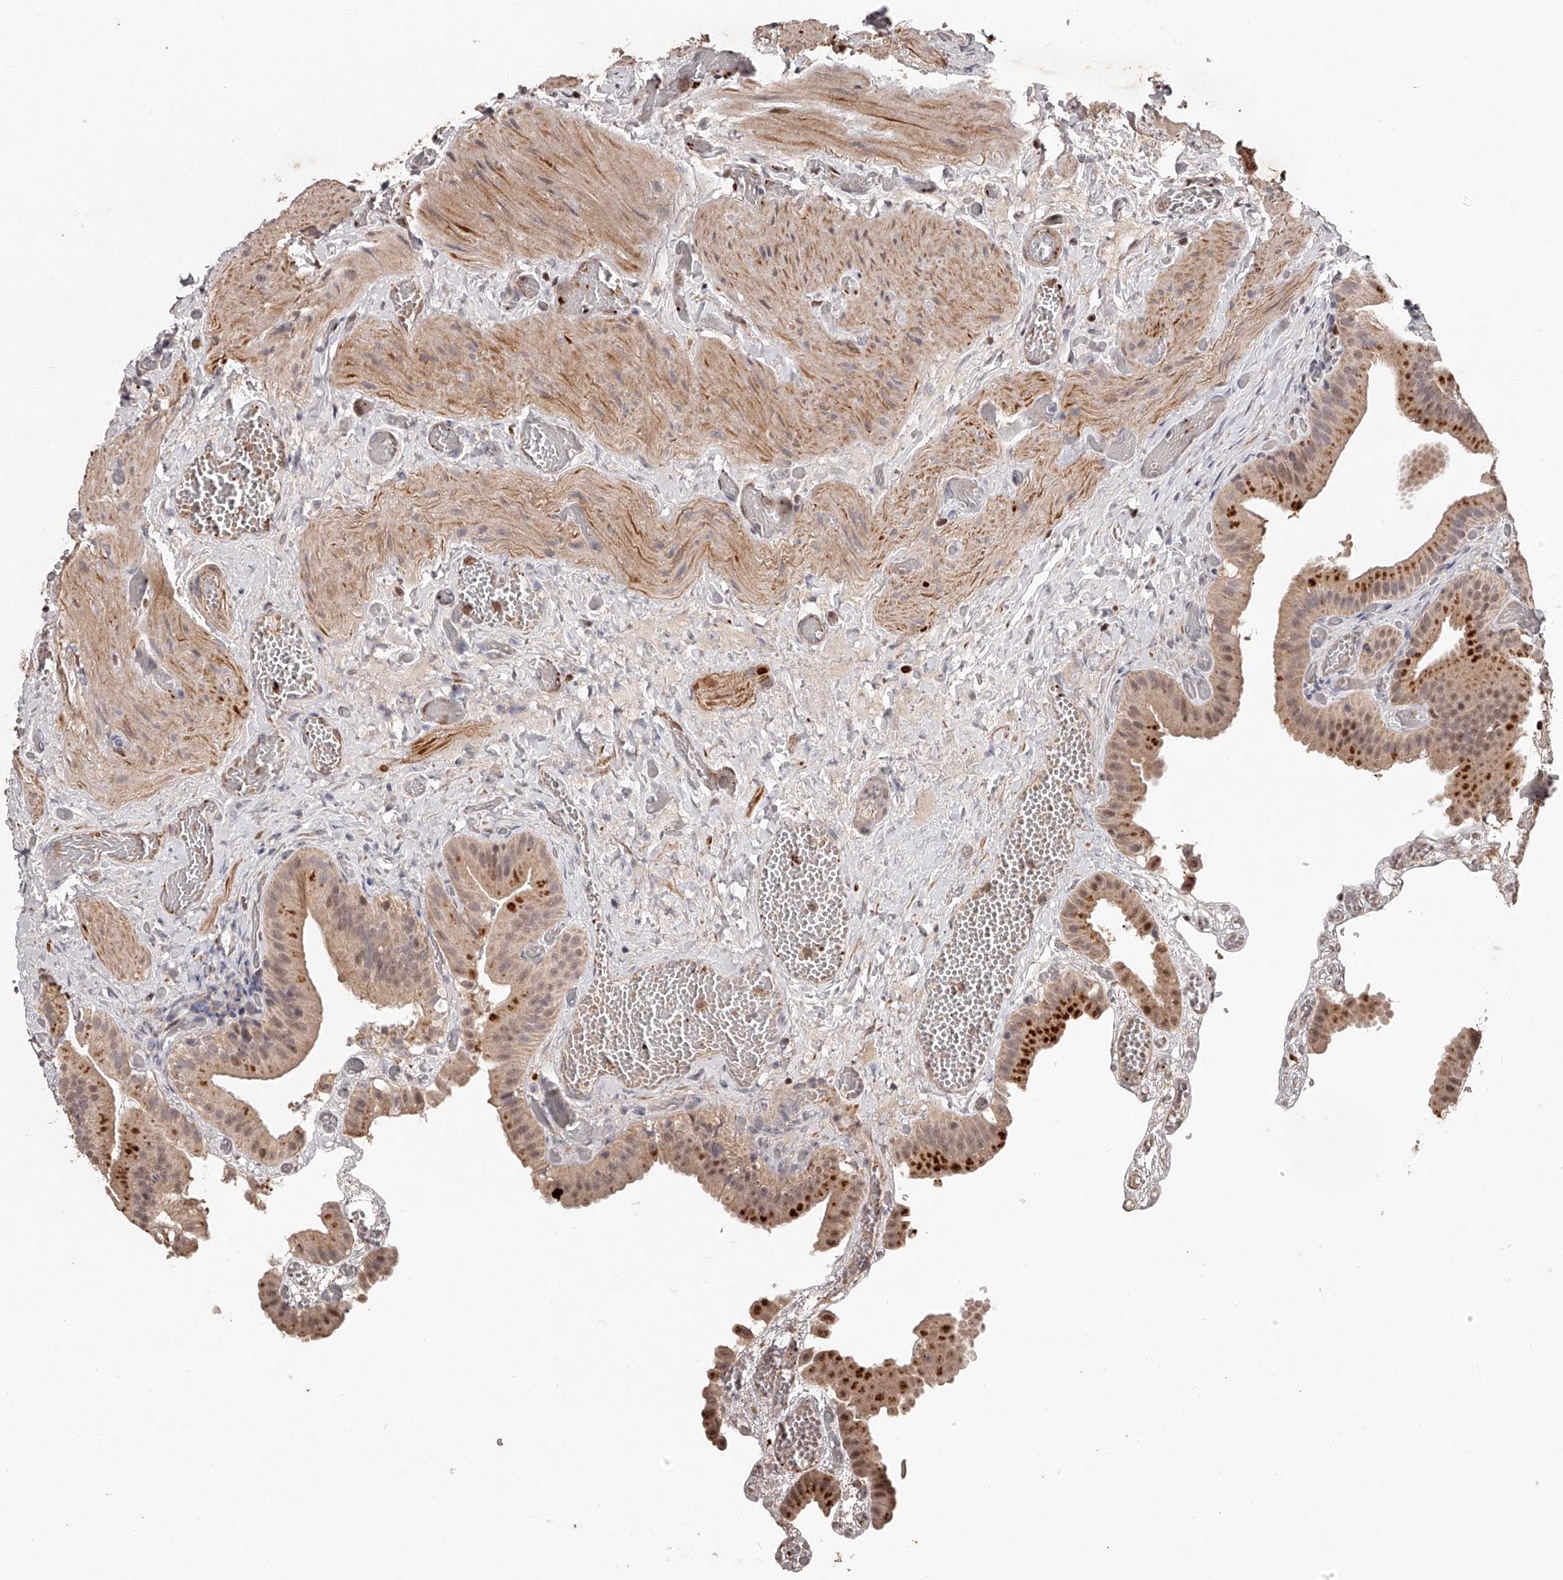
{"staining": {"intensity": "moderate", "quantity": ">75%", "location": "cytoplasmic/membranous,nuclear"}, "tissue": "gallbladder", "cell_type": "Glandular cells", "image_type": "normal", "snomed": [{"axis": "morphology", "description": "Normal tissue, NOS"}, {"axis": "topography", "description": "Gallbladder"}], "caption": "Immunohistochemical staining of normal human gallbladder displays moderate cytoplasmic/membranous,nuclear protein positivity in about >75% of glandular cells.", "gene": "URGCP", "patient": {"sex": "female", "age": 64}}